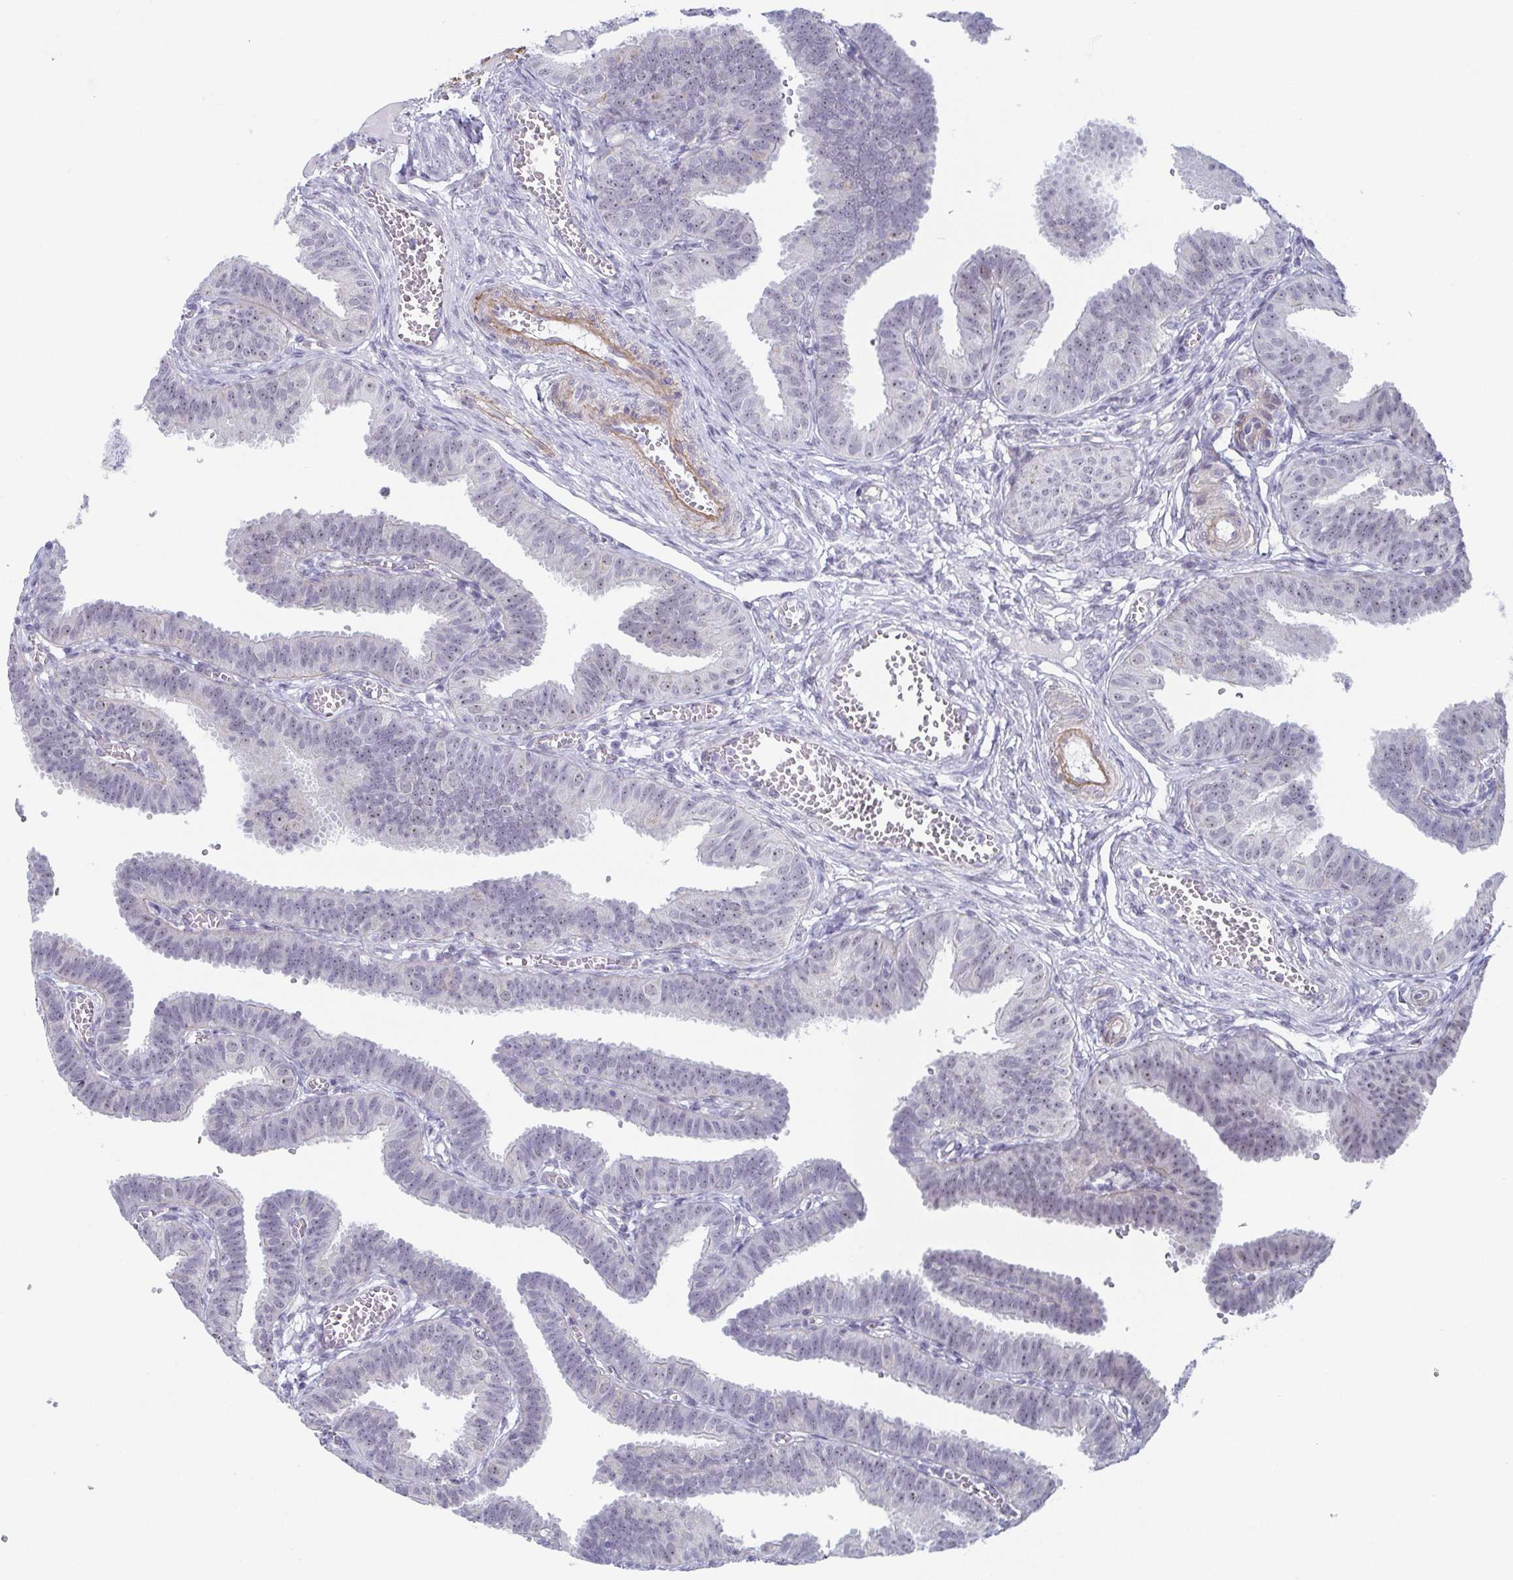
{"staining": {"intensity": "weak", "quantity": "<25%", "location": "nuclear"}, "tissue": "fallopian tube", "cell_type": "Glandular cells", "image_type": "normal", "snomed": [{"axis": "morphology", "description": "Normal tissue, NOS"}, {"axis": "topography", "description": "Fallopian tube"}], "caption": "Benign fallopian tube was stained to show a protein in brown. There is no significant positivity in glandular cells. (DAB IHC with hematoxylin counter stain).", "gene": "EXOSC7", "patient": {"sex": "female", "age": 25}}